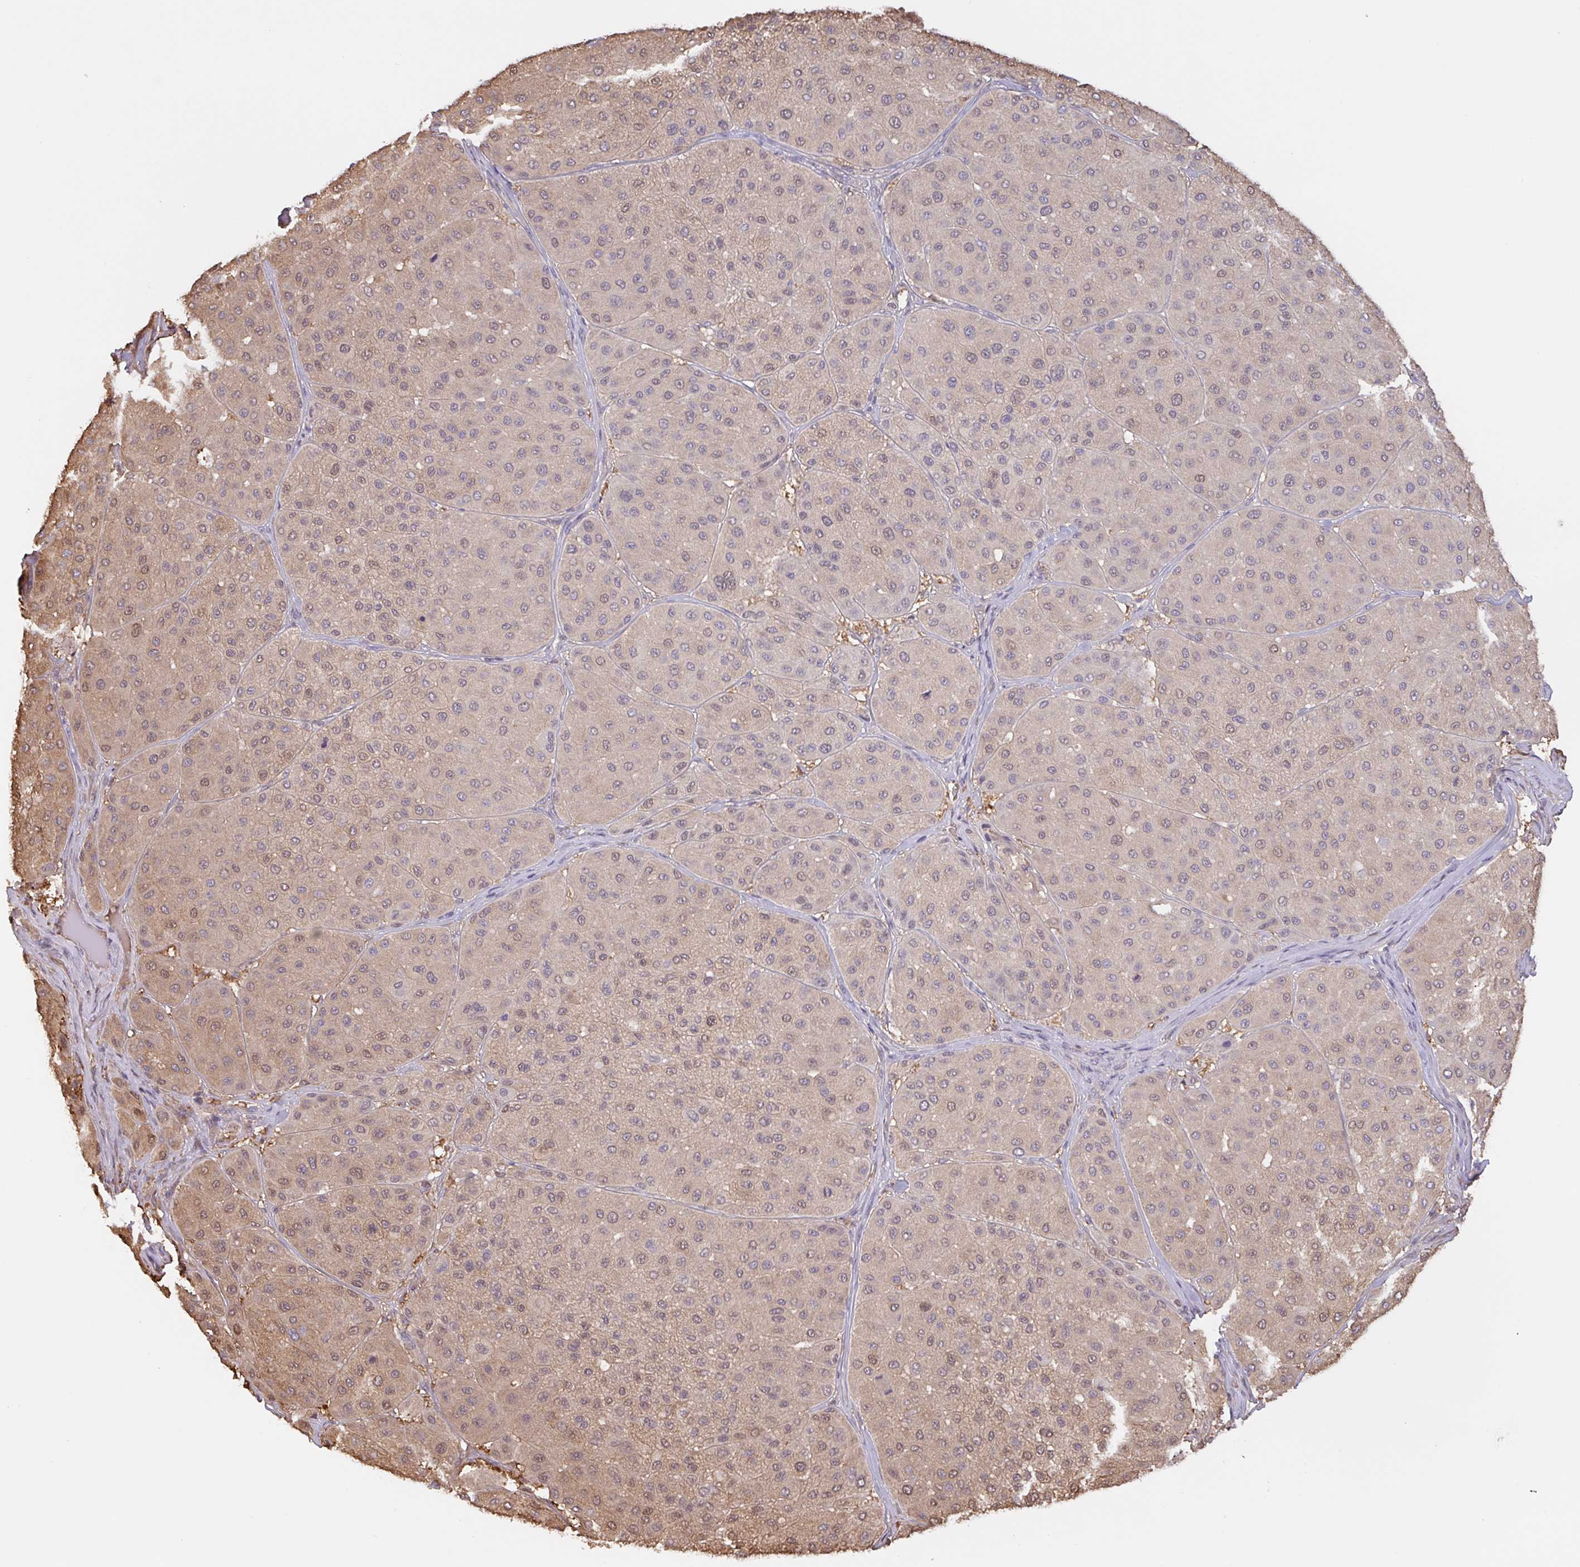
{"staining": {"intensity": "negative", "quantity": "none", "location": "none"}, "tissue": "melanoma", "cell_type": "Tumor cells", "image_type": "cancer", "snomed": [{"axis": "morphology", "description": "Malignant melanoma, Metastatic site"}, {"axis": "topography", "description": "Smooth muscle"}], "caption": "DAB (3,3'-diaminobenzidine) immunohistochemical staining of human malignant melanoma (metastatic site) shows no significant positivity in tumor cells. The staining is performed using DAB (3,3'-diaminobenzidine) brown chromogen with nuclei counter-stained in using hematoxylin.", "gene": "OTOP2", "patient": {"sex": "male", "age": 41}}